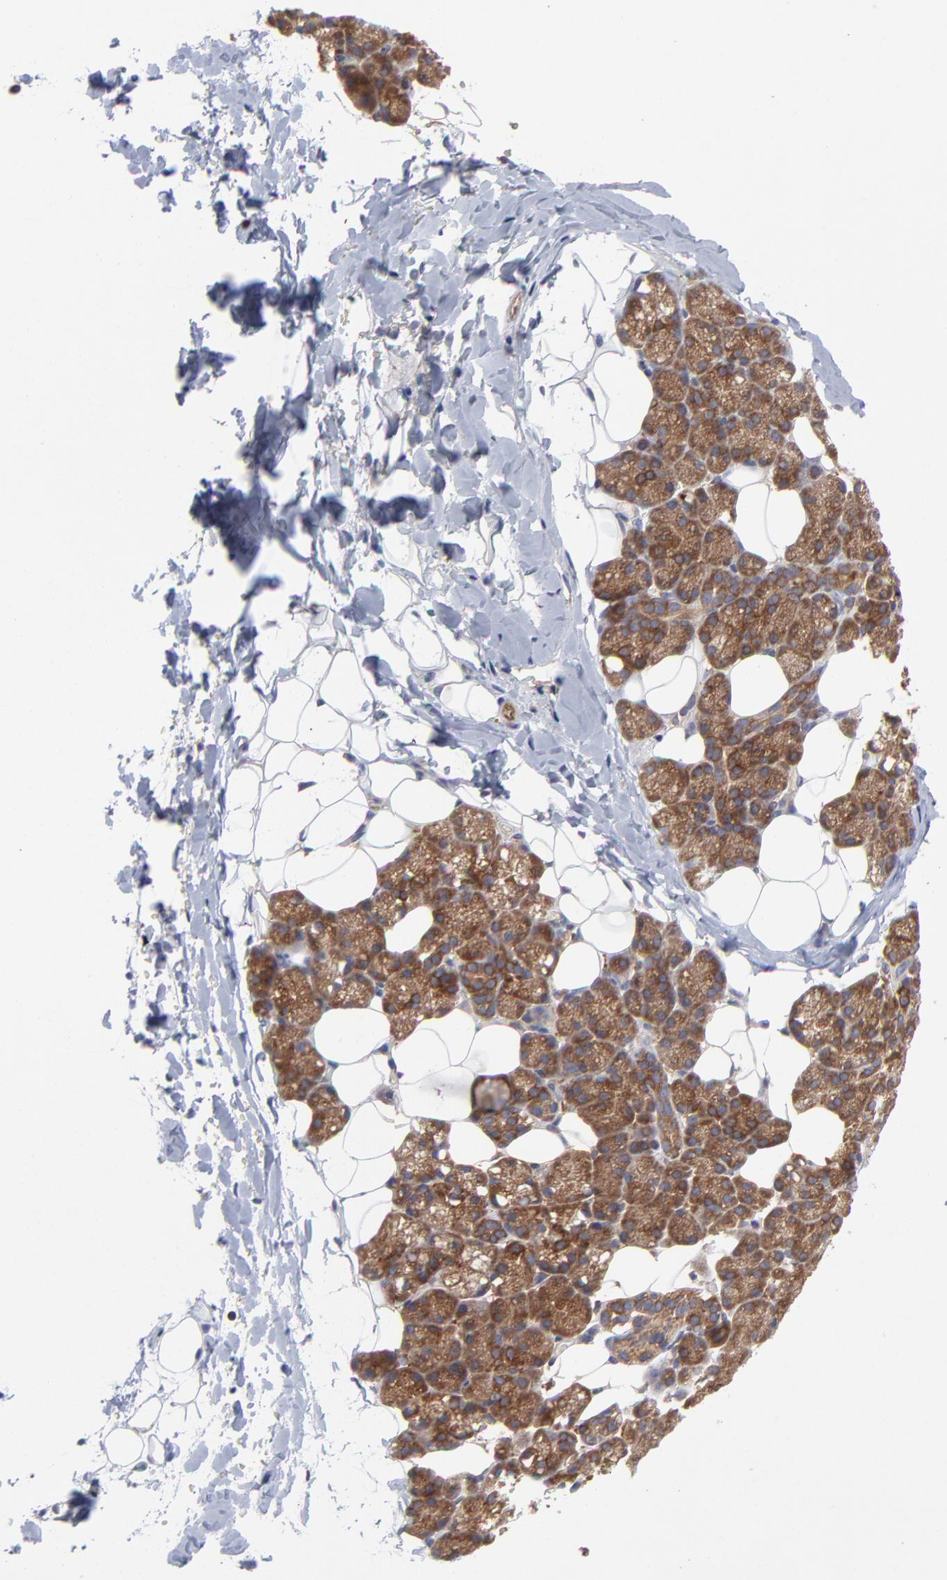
{"staining": {"intensity": "moderate", "quantity": ">75%", "location": "cytoplasmic/membranous"}, "tissue": "salivary gland", "cell_type": "Glandular cells", "image_type": "normal", "snomed": [{"axis": "morphology", "description": "Normal tissue, NOS"}, {"axis": "topography", "description": "Lymph node"}, {"axis": "topography", "description": "Salivary gland"}], "caption": "Moderate cytoplasmic/membranous expression for a protein is identified in approximately >75% of glandular cells of benign salivary gland using IHC.", "gene": "NFKBIA", "patient": {"sex": "male", "age": 8}}